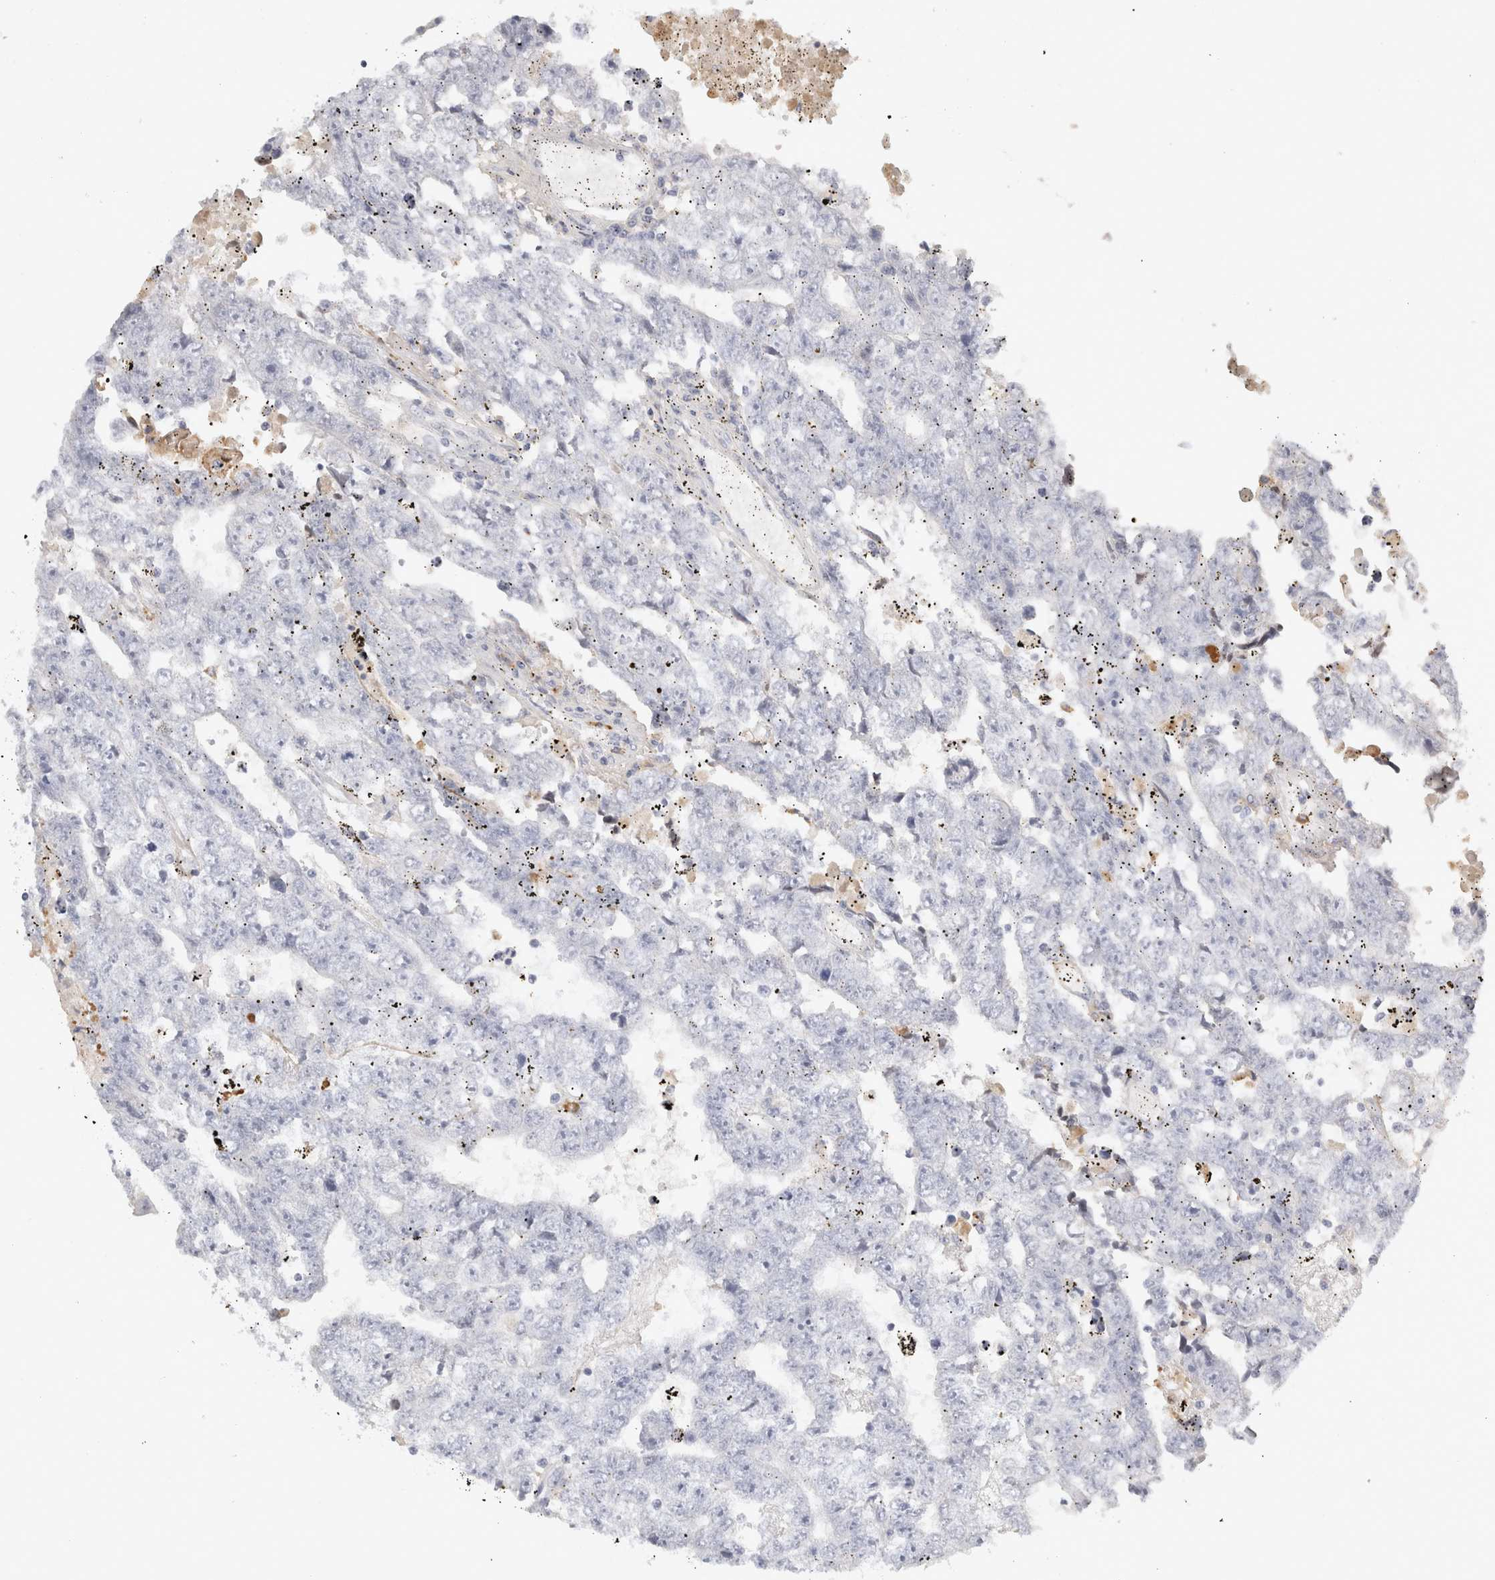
{"staining": {"intensity": "negative", "quantity": "none", "location": "none"}, "tissue": "testis cancer", "cell_type": "Tumor cells", "image_type": "cancer", "snomed": [{"axis": "morphology", "description": "Carcinoma, Embryonal, NOS"}, {"axis": "topography", "description": "Testis"}], "caption": "High power microscopy photomicrograph of an immunohistochemistry (IHC) image of testis embryonal carcinoma, revealing no significant positivity in tumor cells. Nuclei are stained in blue.", "gene": "FGL2", "patient": {"sex": "male", "age": 25}}